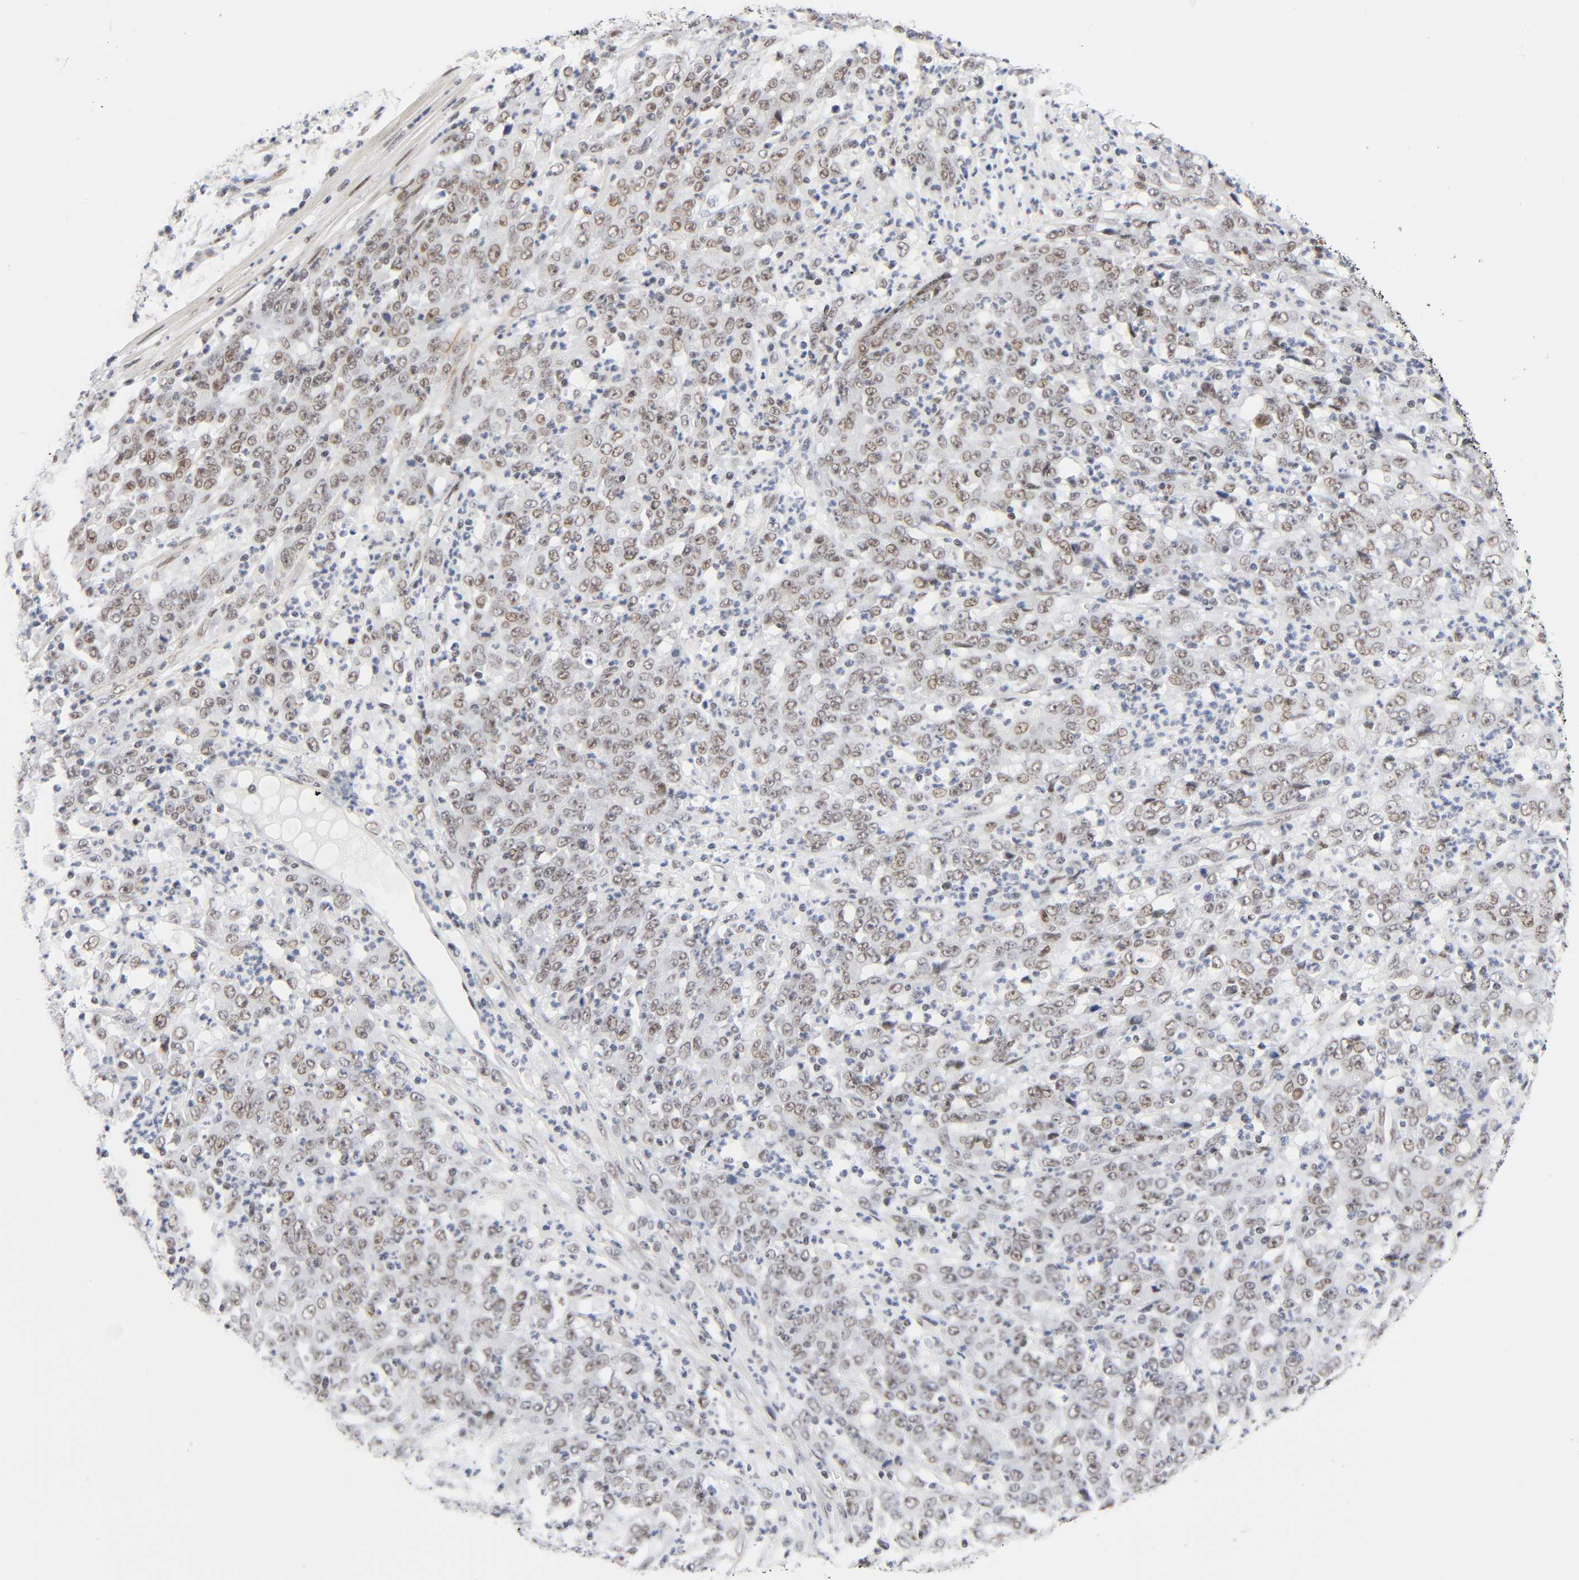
{"staining": {"intensity": "weak", "quantity": ">75%", "location": "nuclear"}, "tissue": "stomach cancer", "cell_type": "Tumor cells", "image_type": "cancer", "snomed": [{"axis": "morphology", "description": "Adenocarcinoma, NOS"}, {"axis": "topography", "description": "Stomach, lower"}], "caption": "The image reveals a brown stain indicating the presence of a protein in the nuclear of tumor cells in adenocarcinoma (stomach). The protein is stained brown, and the nuclei are stained in blue (DAB IHC with brightfield microscopy, high magnification).", "gene": "DIDO1", "patient": {"sex": "female", "age": 71}}